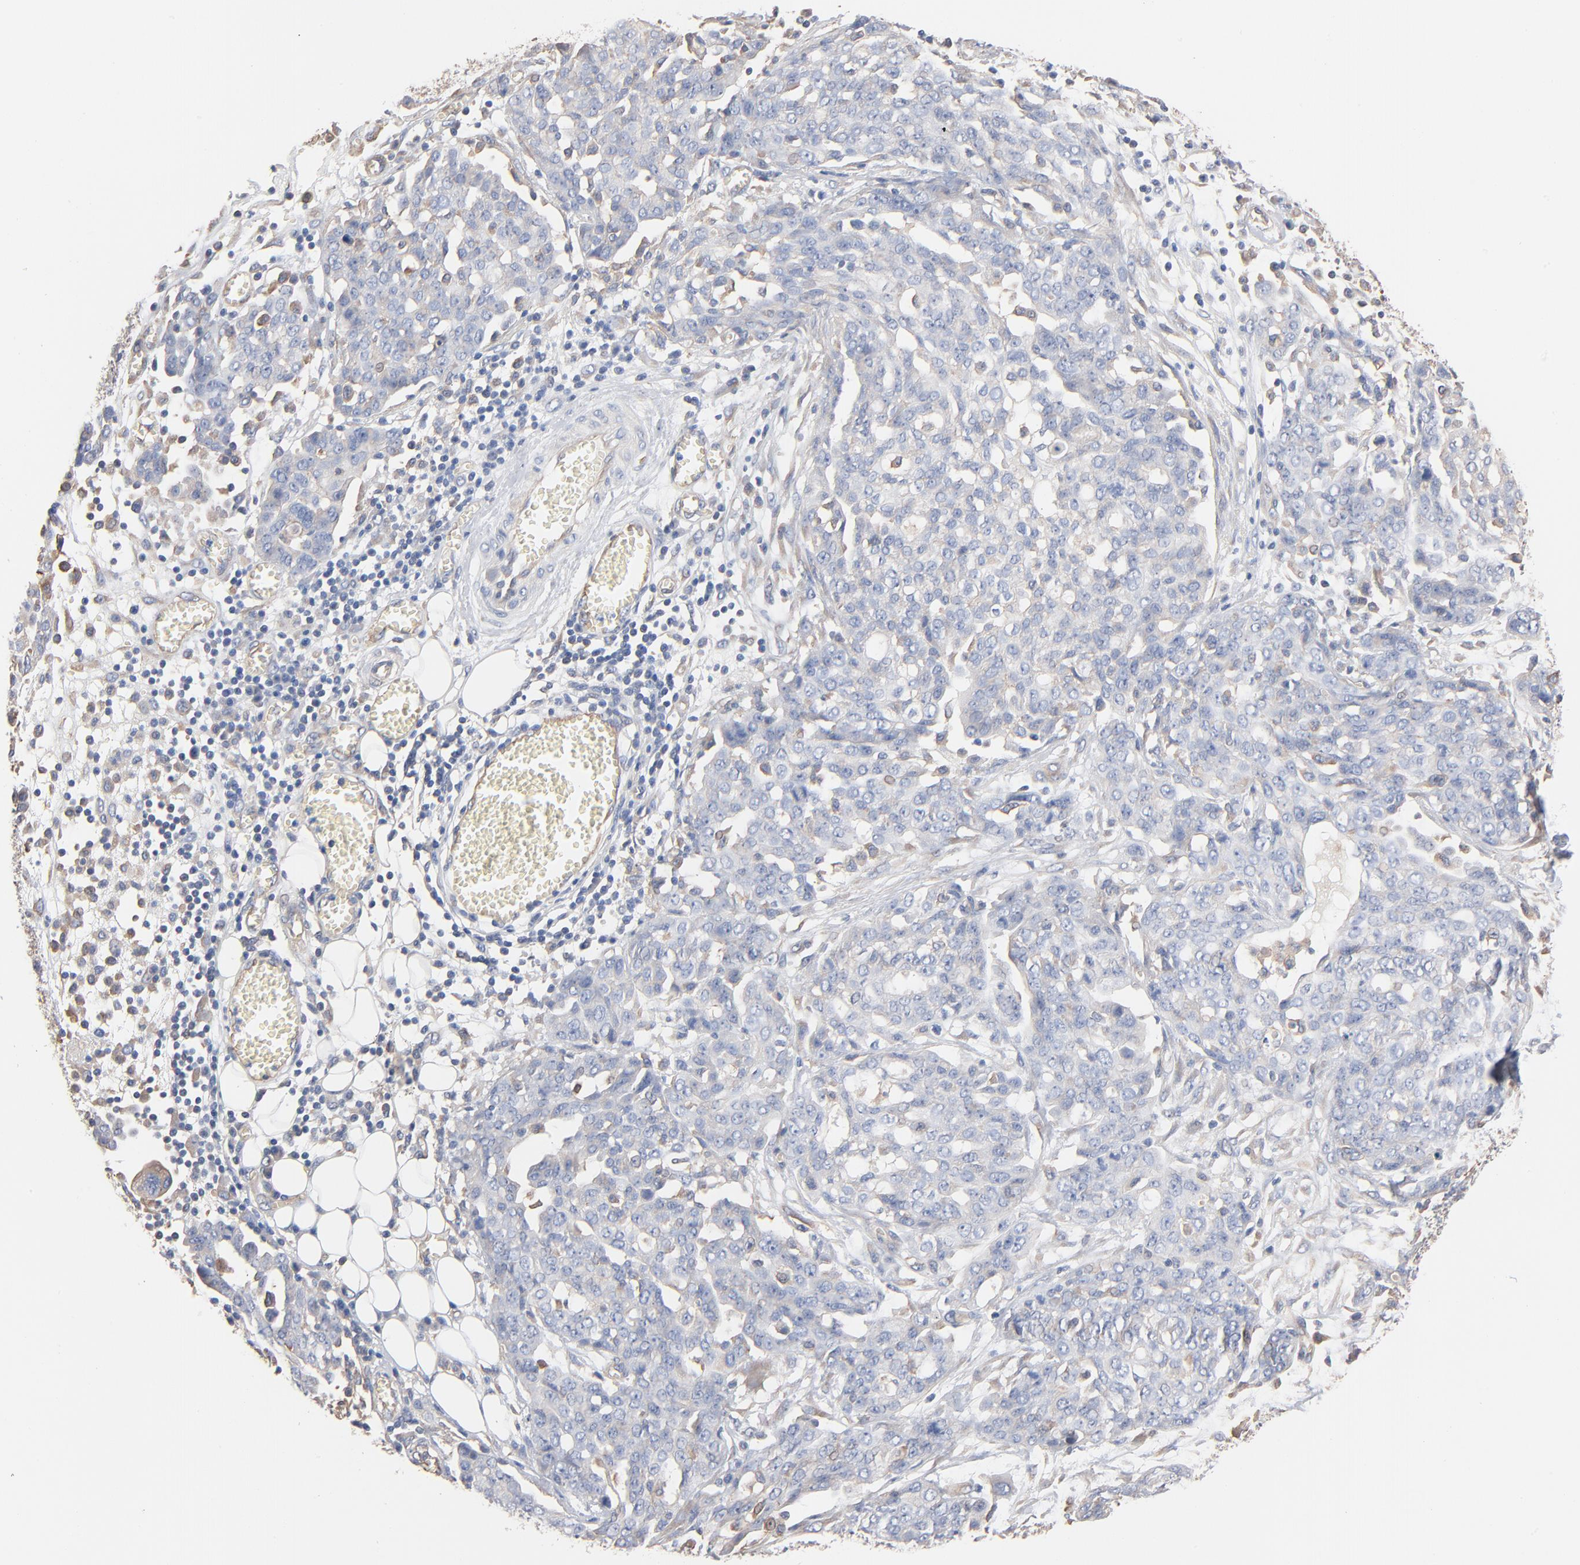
{"staining": {"intensity": "negative", "quantity": "none", "location": "none"}, "tissue": "ovarian cancer", "cell_type": "Tumor cells", "image_type": "cancer", "snomed": [{"axis": "morphology", "description": "Cystadenocarcinoma, serous, NOS"}, {"axis": "topography", "description": "Soft tissue"}, {"axis": "topography", "description": "Ovary"}], "caption": "A high-resolution histopathology image shows immunohistochemistry staining of ovarian cancer, which reveals no significant expression in tumor cells.", "gene": "ABCD4", "patient": {"sex": "female", "age": 57}}